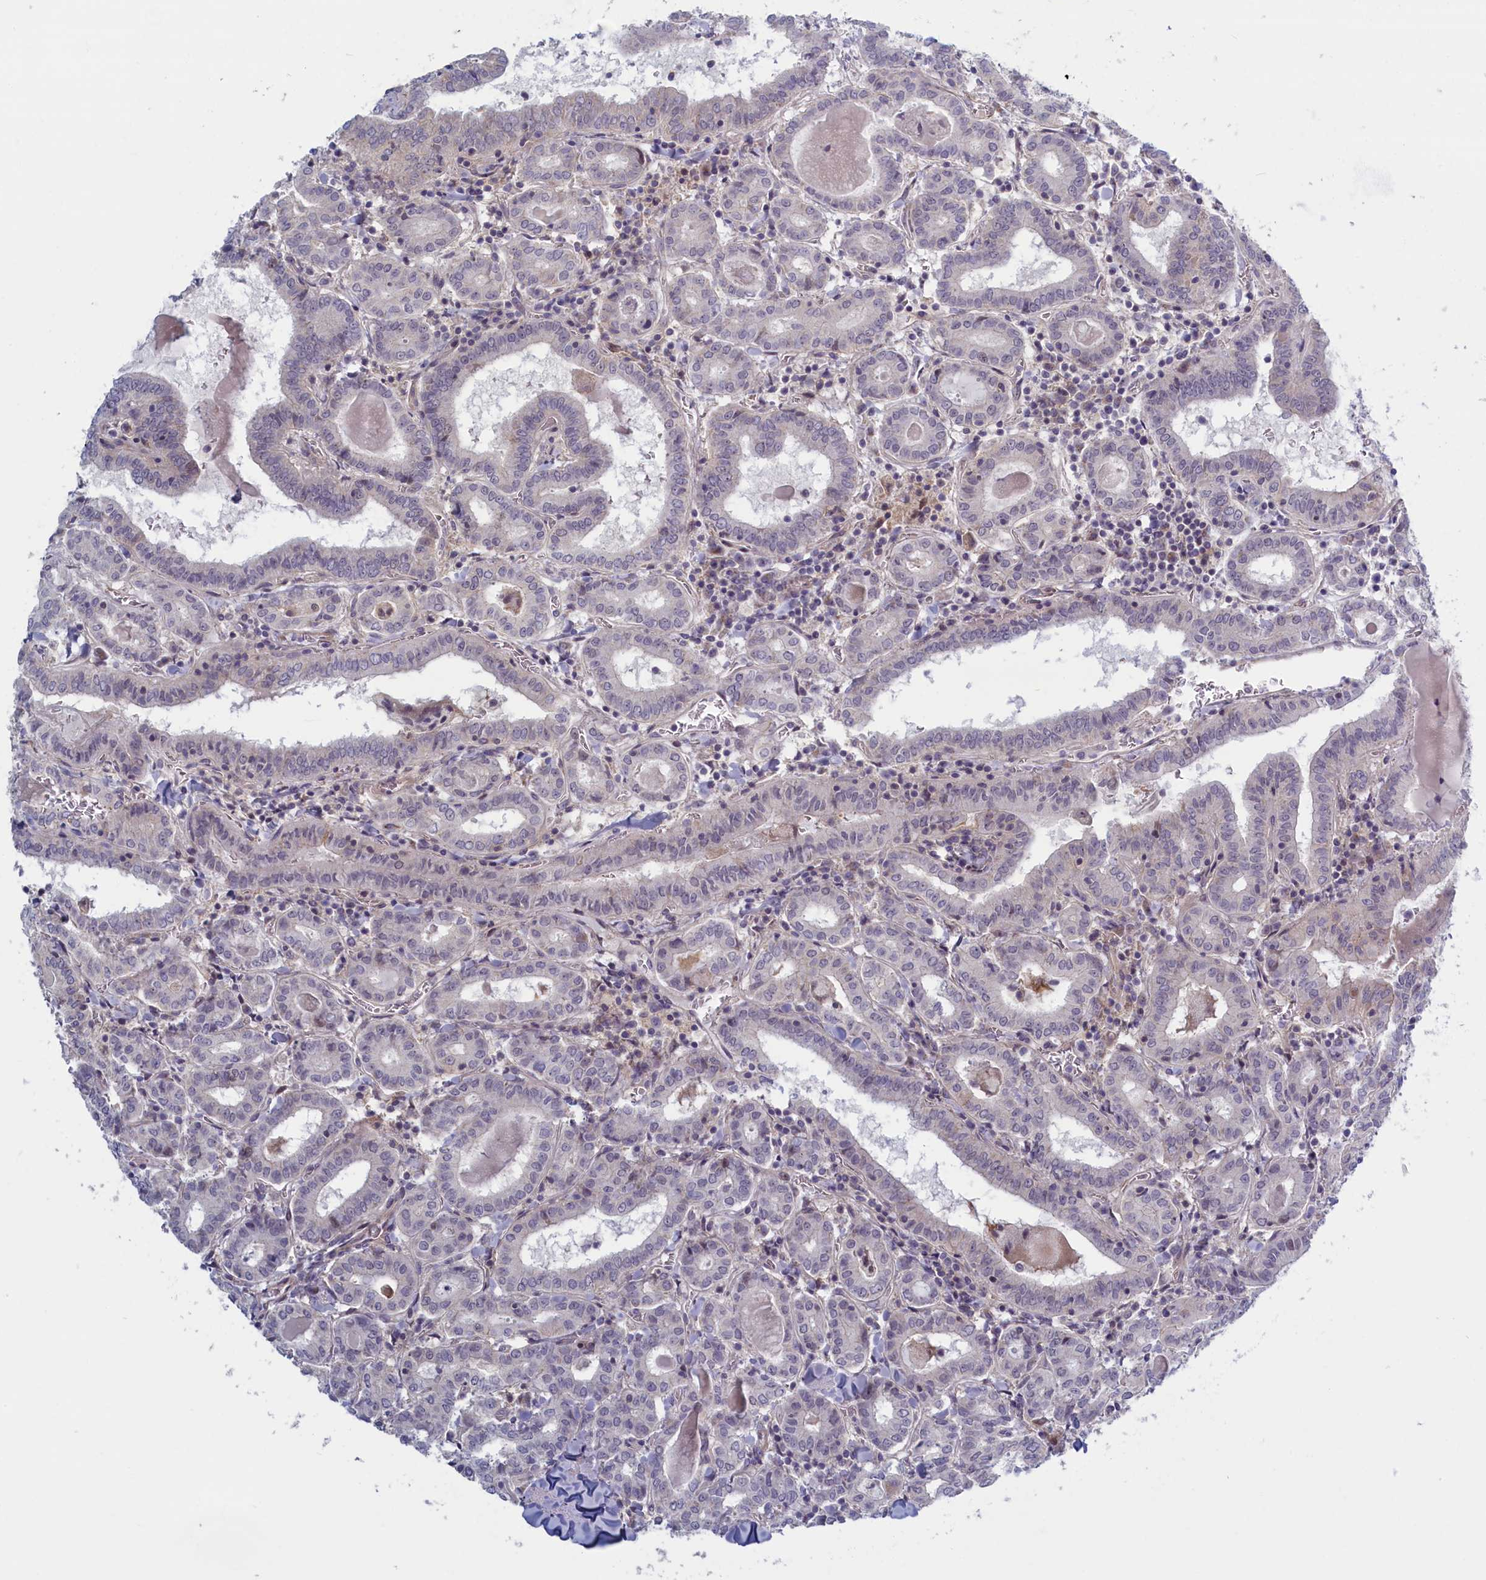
{"staining": {"intensity": "negative", "quantity": "none", "location": "none"}, "tissue": "thyroid cancer", "cell_type": "Tumor cells", "image_type": "cancer", "snomed": [{"axis": "morphology", "description": "Papillary adenocarcinoma, NOS"}, {"axis": "topography", "description": "Thyroid gland"}], "caption": "Tumor cells are negative for protein expression in human thyroid cancer (papillary adenocarcinoma). The staining is performed using DAB brown chromogen with nuclei counter-stained in using hematoxylin.", "gene": "TRPM4", "patient": {"sex": "female", "age": 72}}